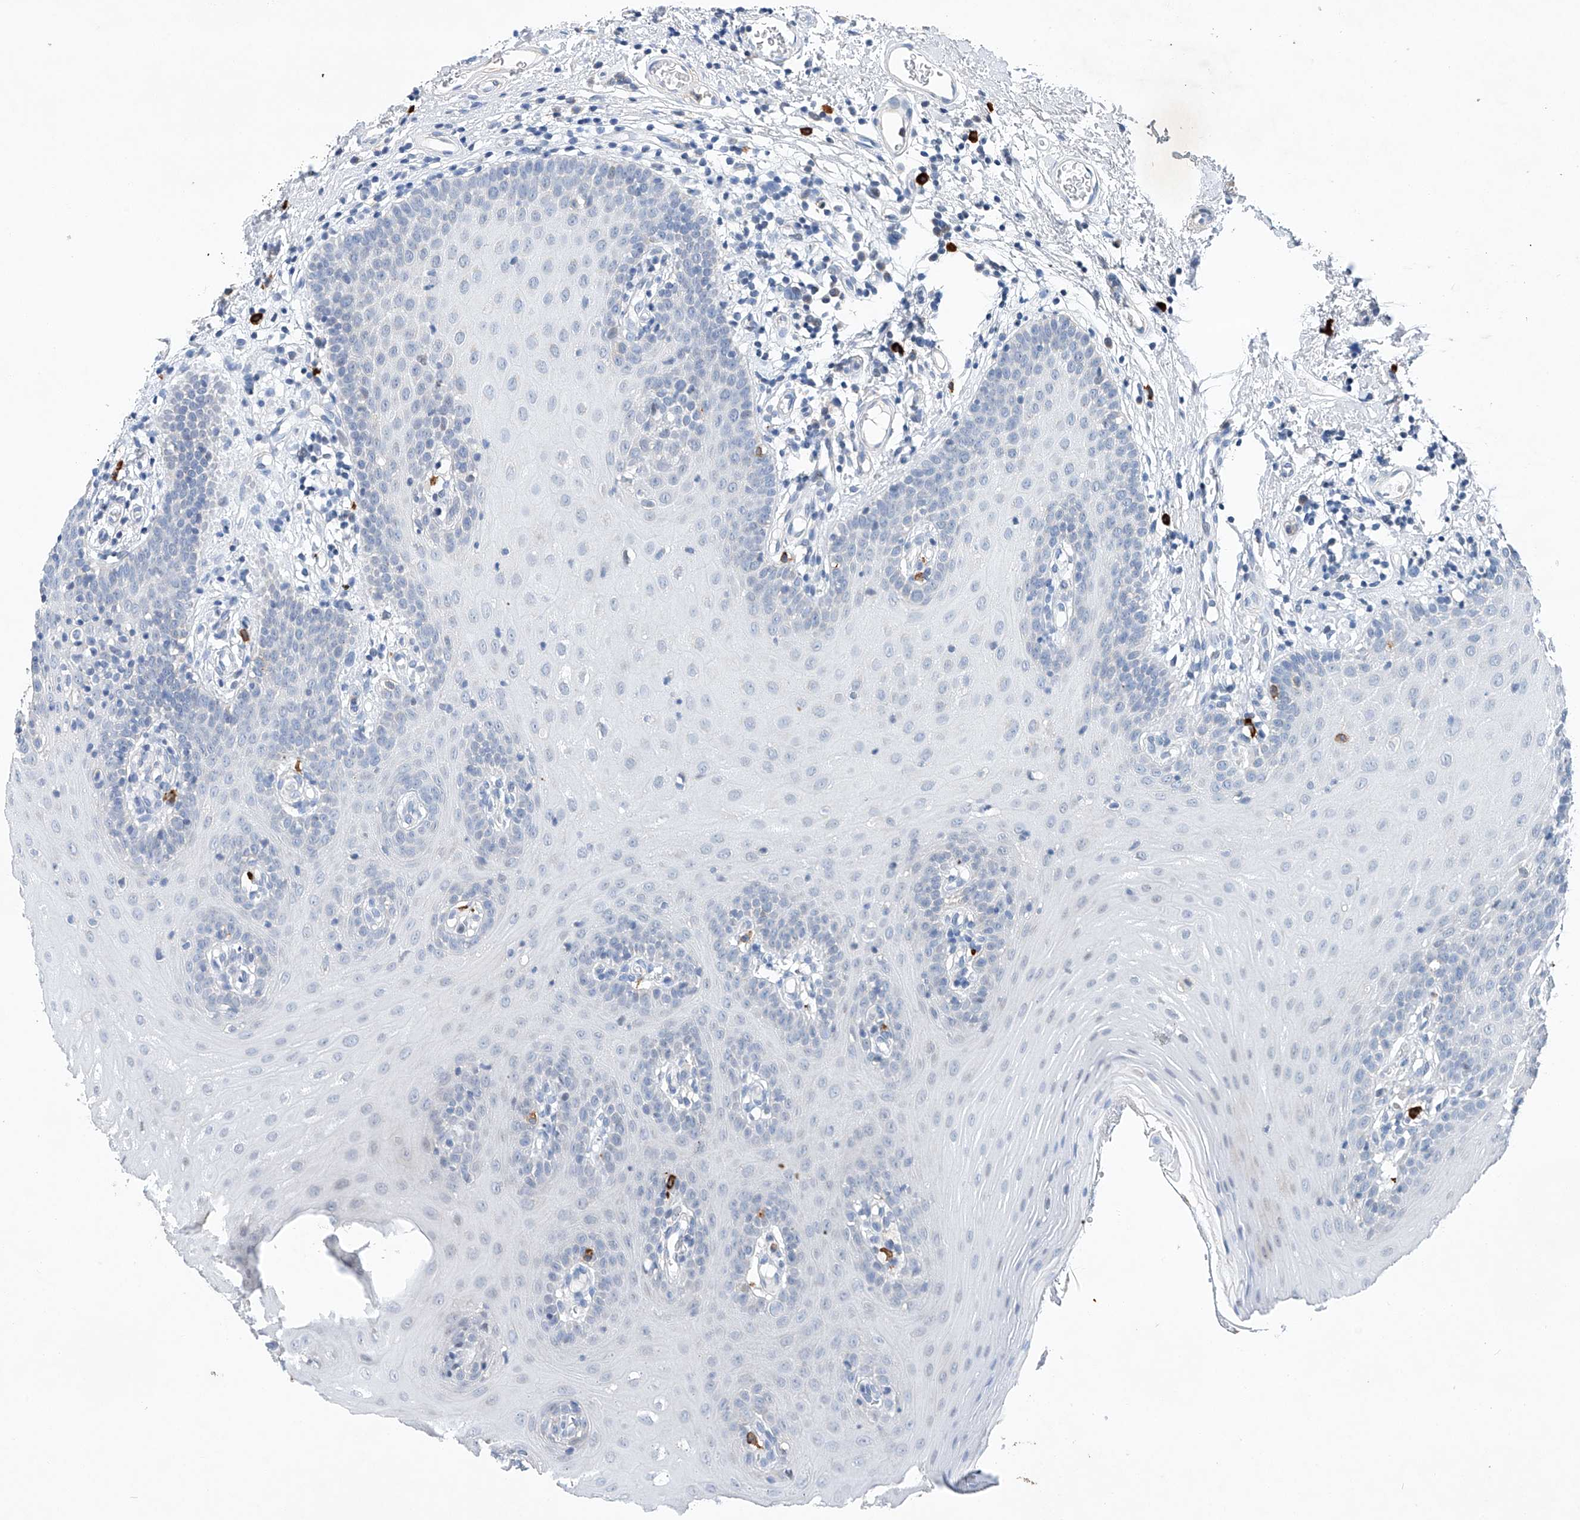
{"staining": {"intensity": "negative", "quantity": "none", "location": "none"}, "tissue": "oral mucosa", "cell_type": "Squamous epithelial cells", "image_type": "normal", "snomed": [{"axis": "morphology", "description": "Normal tissue, NOS"}, {"axis": "topography", "description": "Oral tissue"}], "caption": "Immunohistochemistry image of unremarkable human oral mucosa stained for a protein (brown), which demonstrates no expression in squamous epithelial cells. Nuclei are stained in blue.", "gene": "KLF15", "patient": {"sex": "male", "age": 74}}